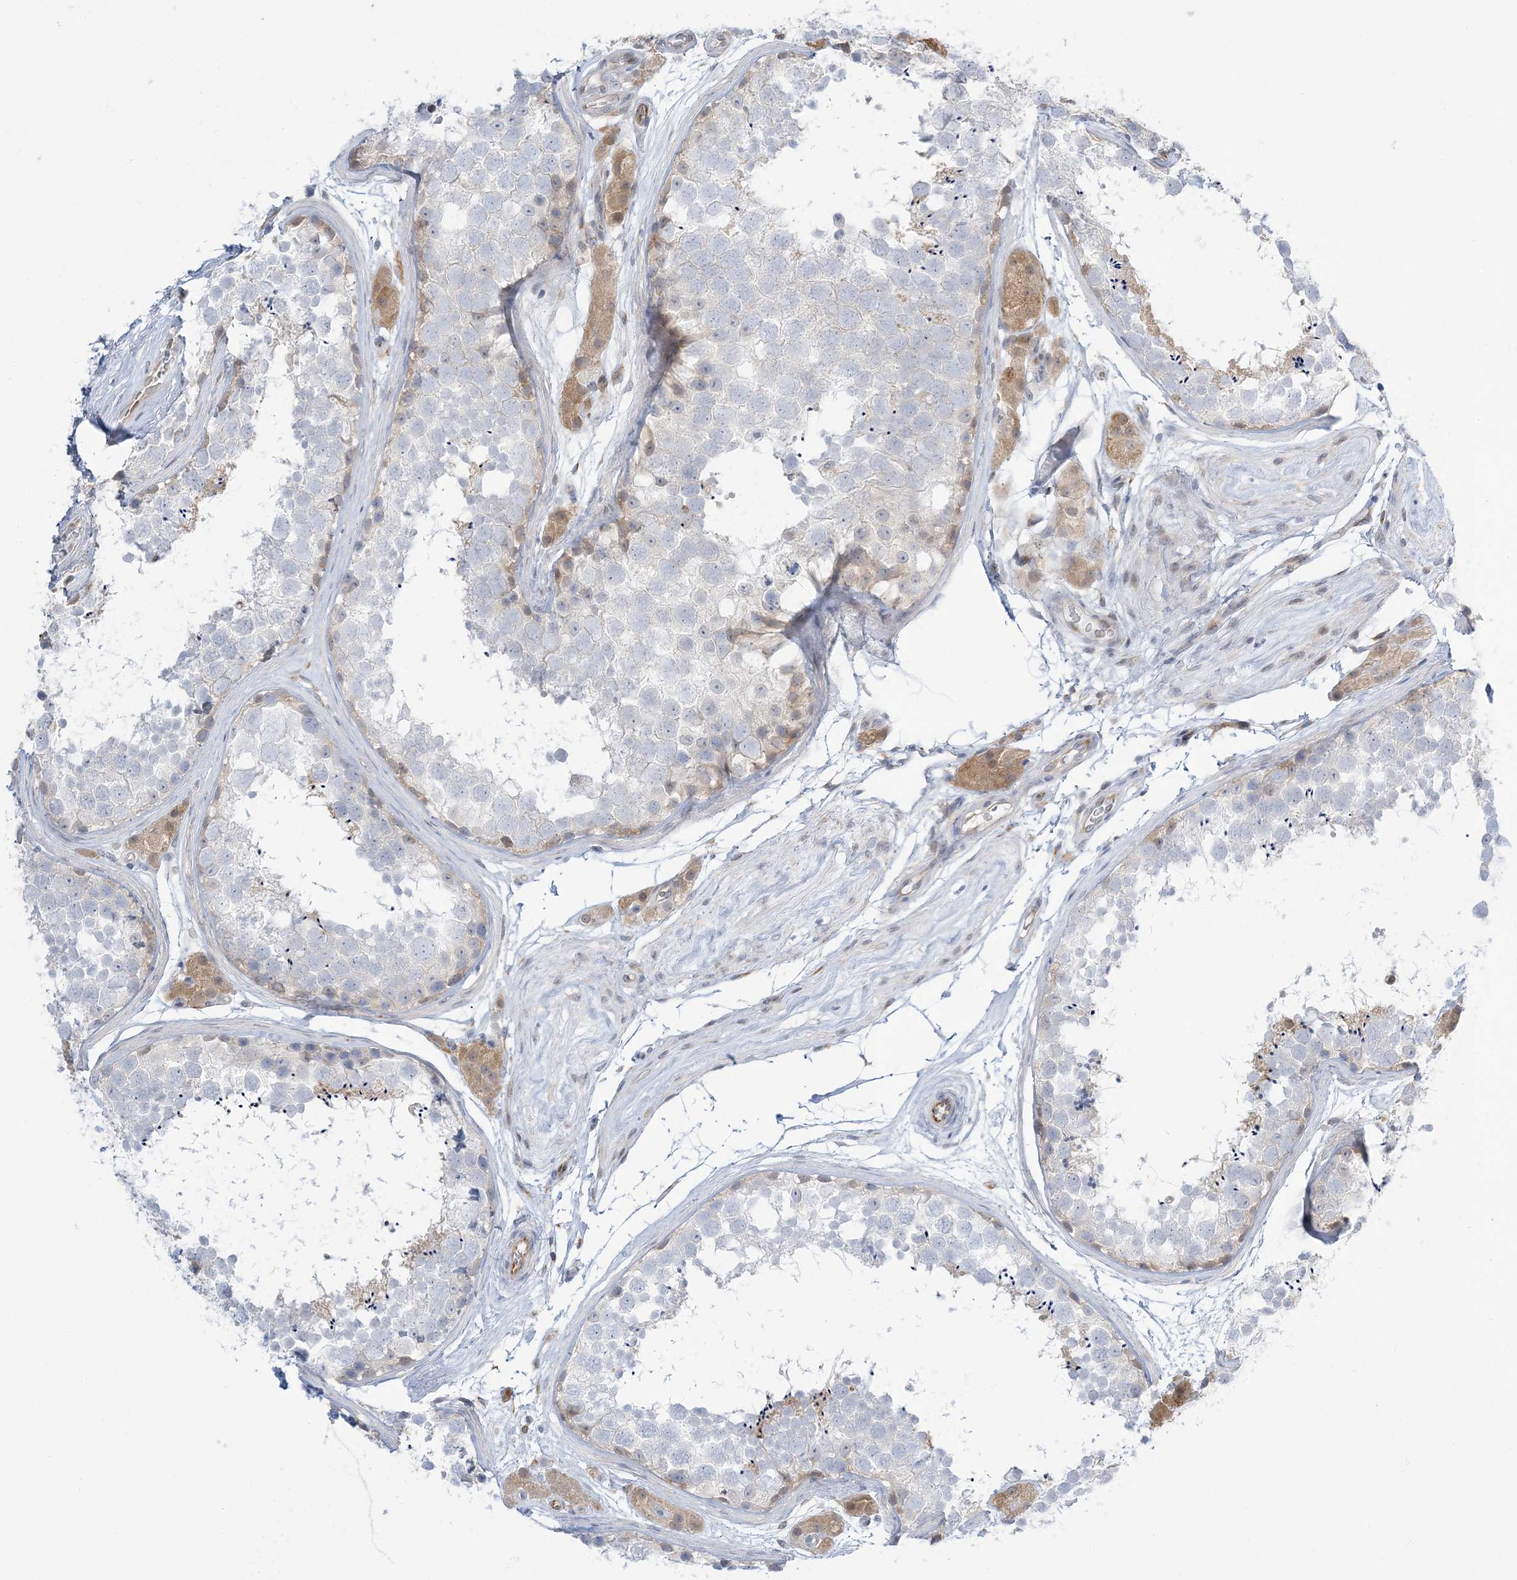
{"staining": {"intensity": "weak", "quantity": "<25%", "location": "cytoplasmic/membranous"}, "tissue": "testis", "cell_type": "Cells in seminiferous ducts", "image_type": "normal", "snomed": [{"axis": "morphology", "description": "Normal tissue, NOS"}, {"axis": "topography", "description": "Testis"}], "caption": "Testis was stained to show a protein in brown. There is no significant expression in cells in seminiferous ducts. (Brightfield microscopy of DAB immunohistochemistry at high magnification).", "gene": "THADA", "patient": {"sex": "male", "age": 56}}